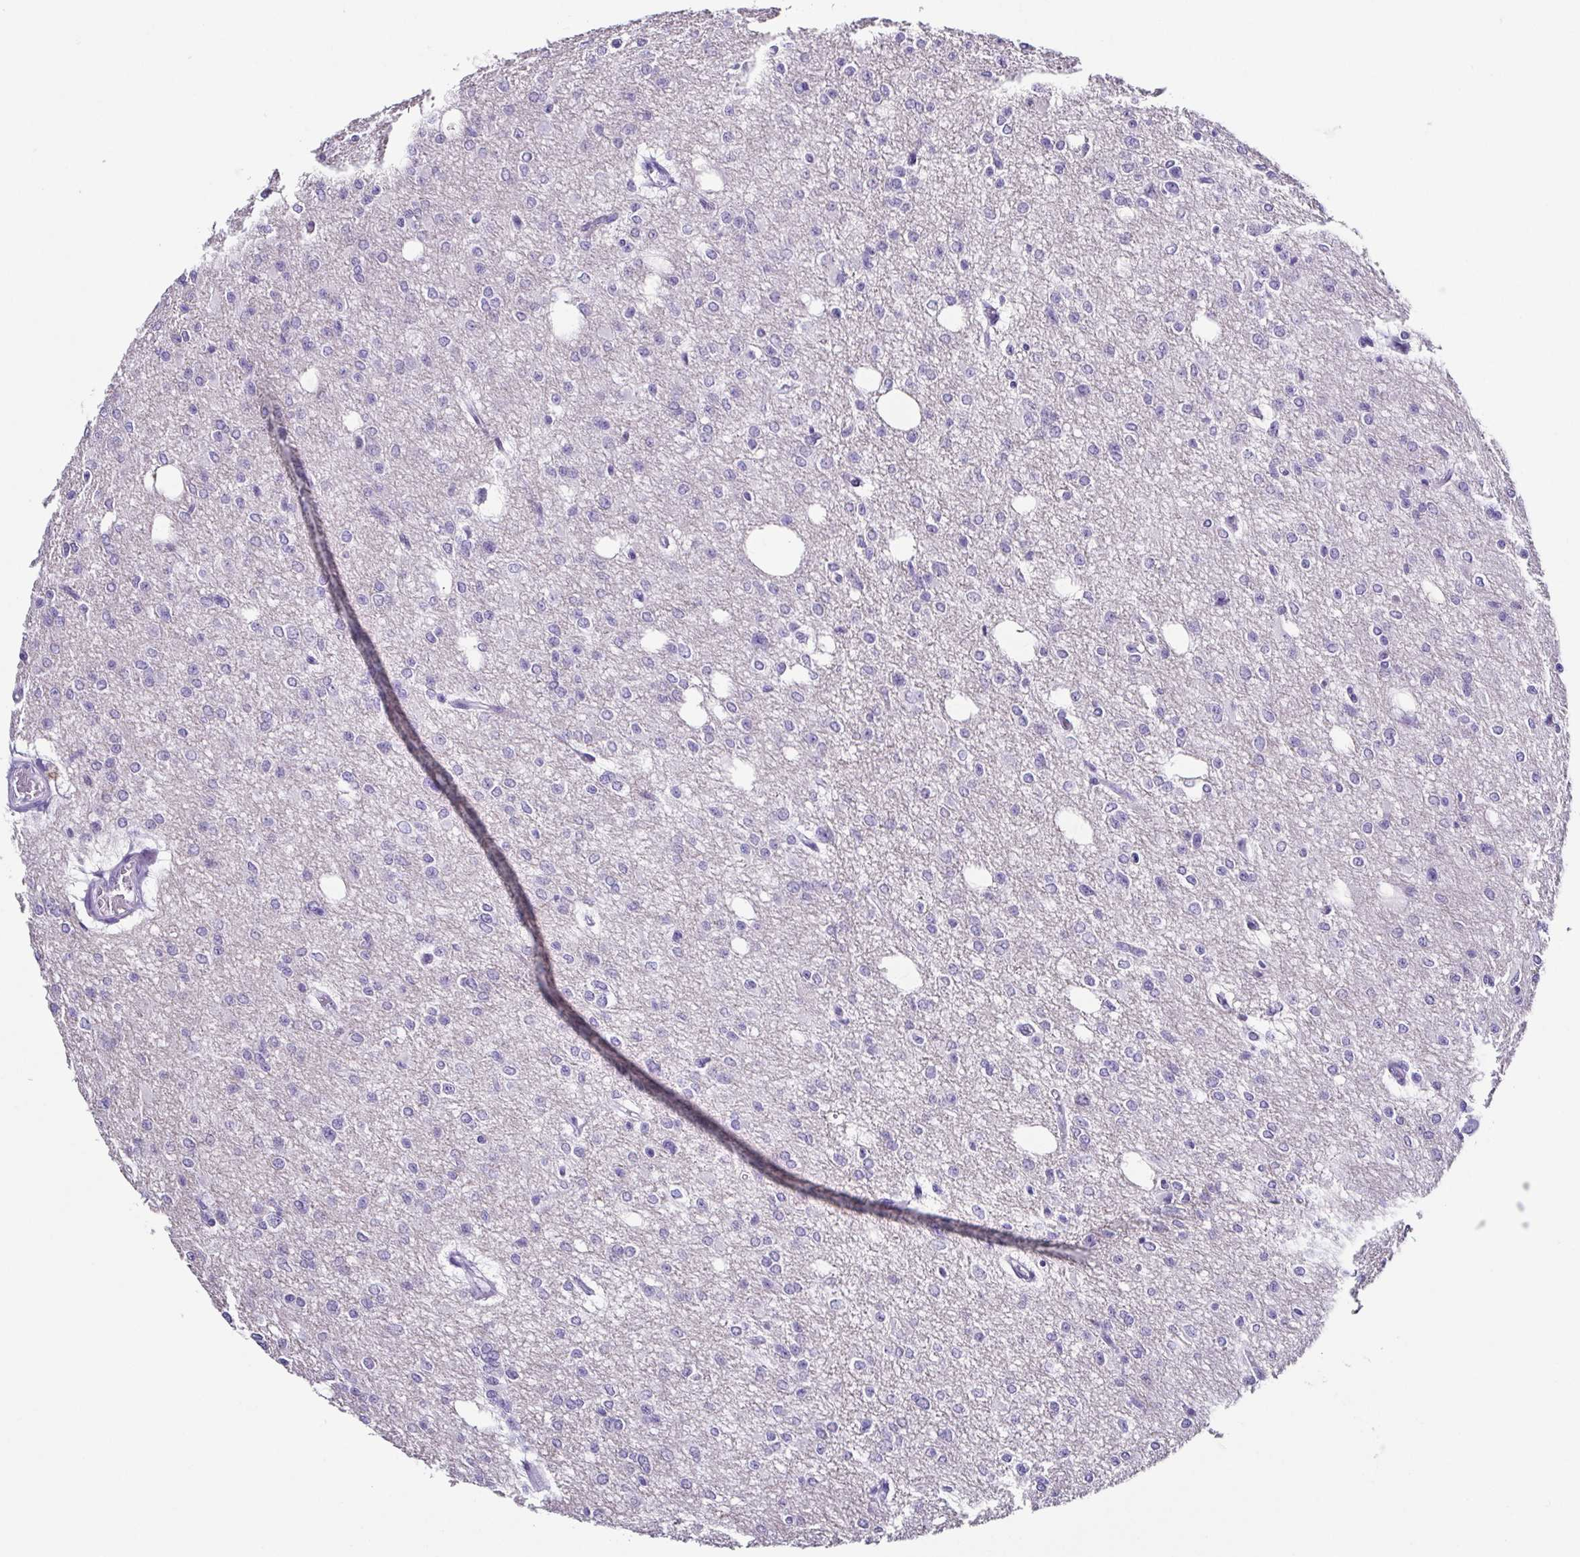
{"staining": {"intensity": "negative", "quantity": "none", "location": "none"}, "tissue": "glioma", "cell_type": "Tumor cells", "image_type": "cancer", "snomed": [{"axis": "morphology", "description": "Glioma, malignant, Low grade"}, {"axis": "topography", "description": "Brain"}], "caption": "Image shows no protein staining in tumor cells of malignant low-grade glioma tissue.", "gene": "TNNT2", "patient": {"sex": "male", "age": 26}}